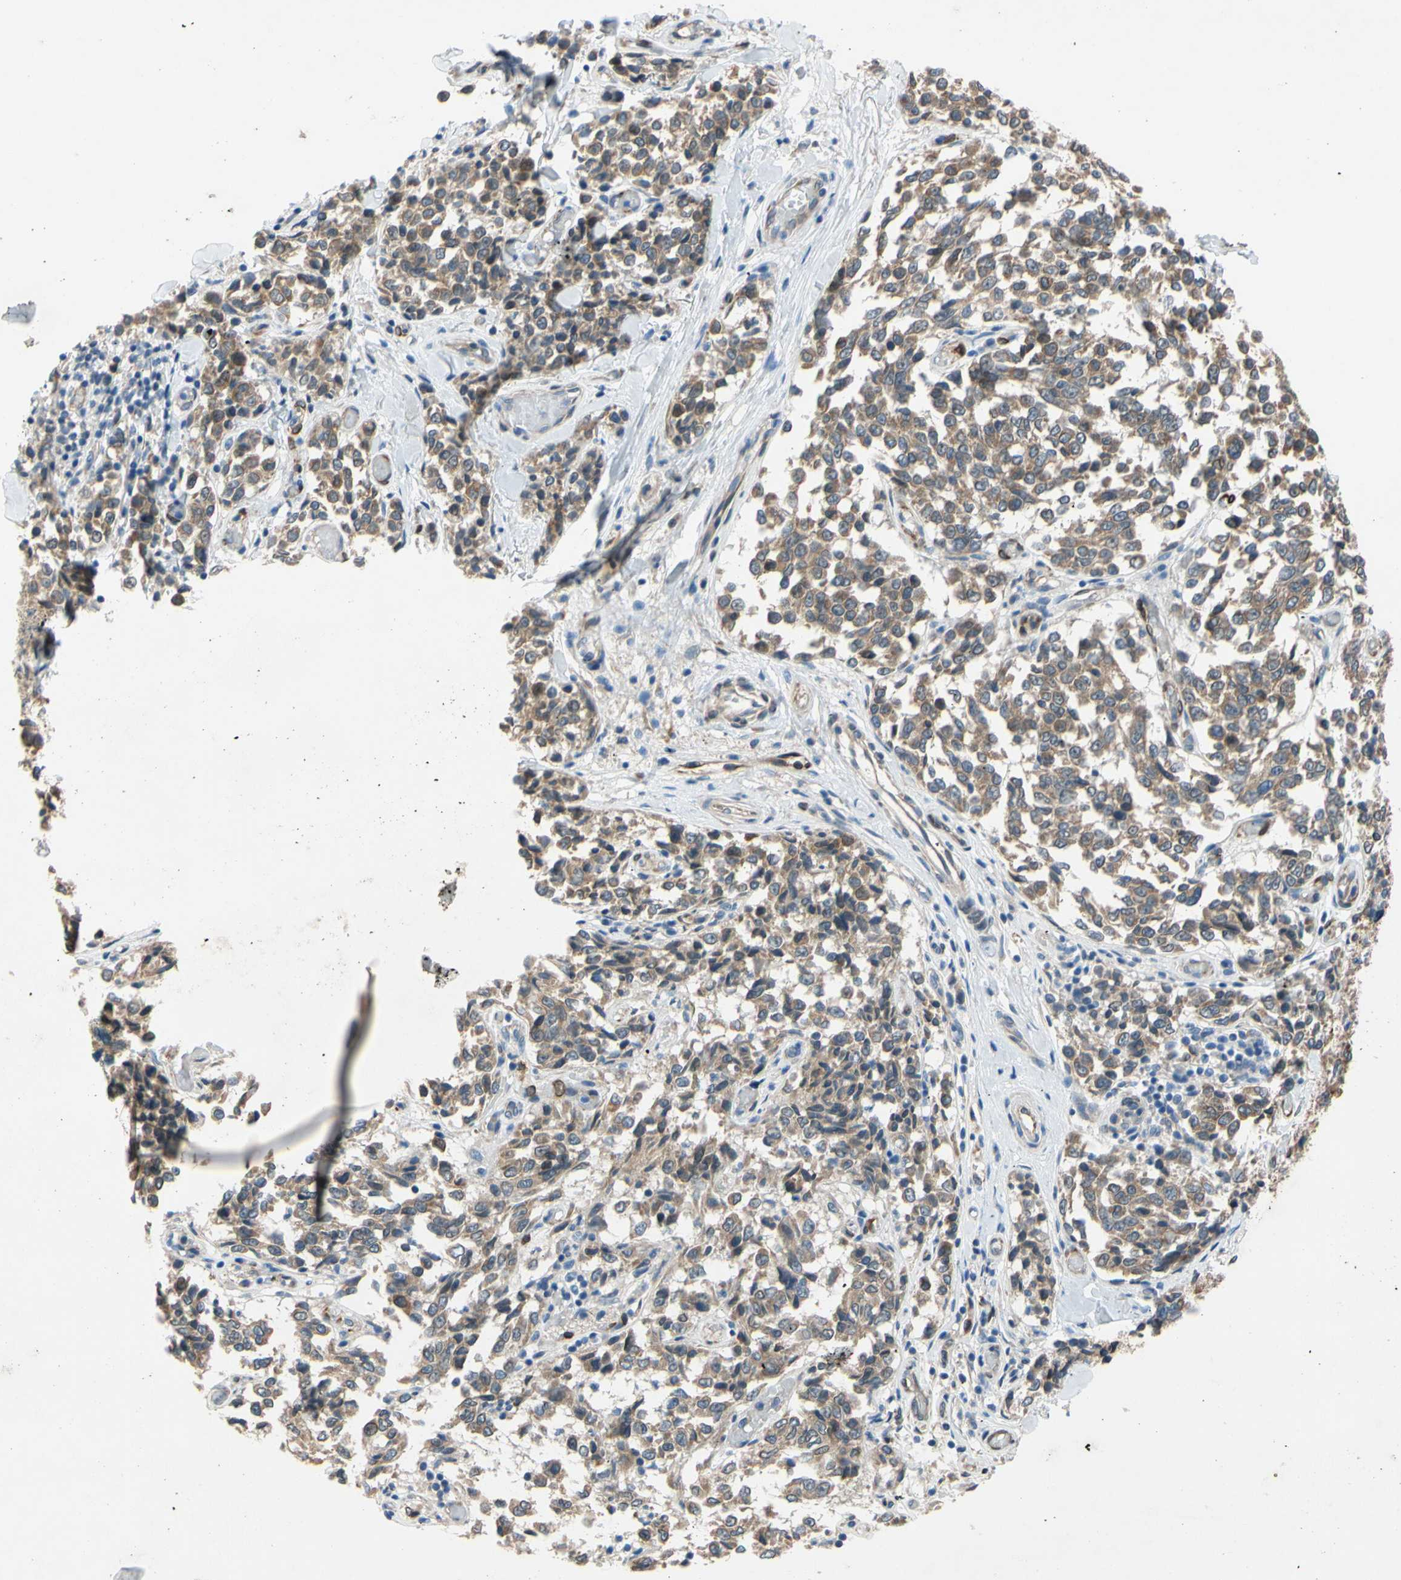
{"staining": {"intensity": "weak", "quantity": ">75%", "location": "cytoplasmic/membranous"}, "tissue": "melanoma", "cell_type": "Tumor cells", "image_type": "cancer", "snomed": [{"axis": "morphology", "description": "Malignant melanoma, NOS"}, {"axis": "topography", "description": "Skin"}], "caption": "An immunohistochemistry image of tumor tissue is shown. Protein staining in brown shows weak cytoplasmic/membranous positivity in malignant melanoma within tumor cells. The staining was performed using DAB (3,3'-diaminobenzidine) to visualize the protein expression in brown, while the nuclei were stained in blue with hematoxylin (Magnification: 20x).", "gene": "PRXL2A", "patient": {"sex": "female", "age": 64}}